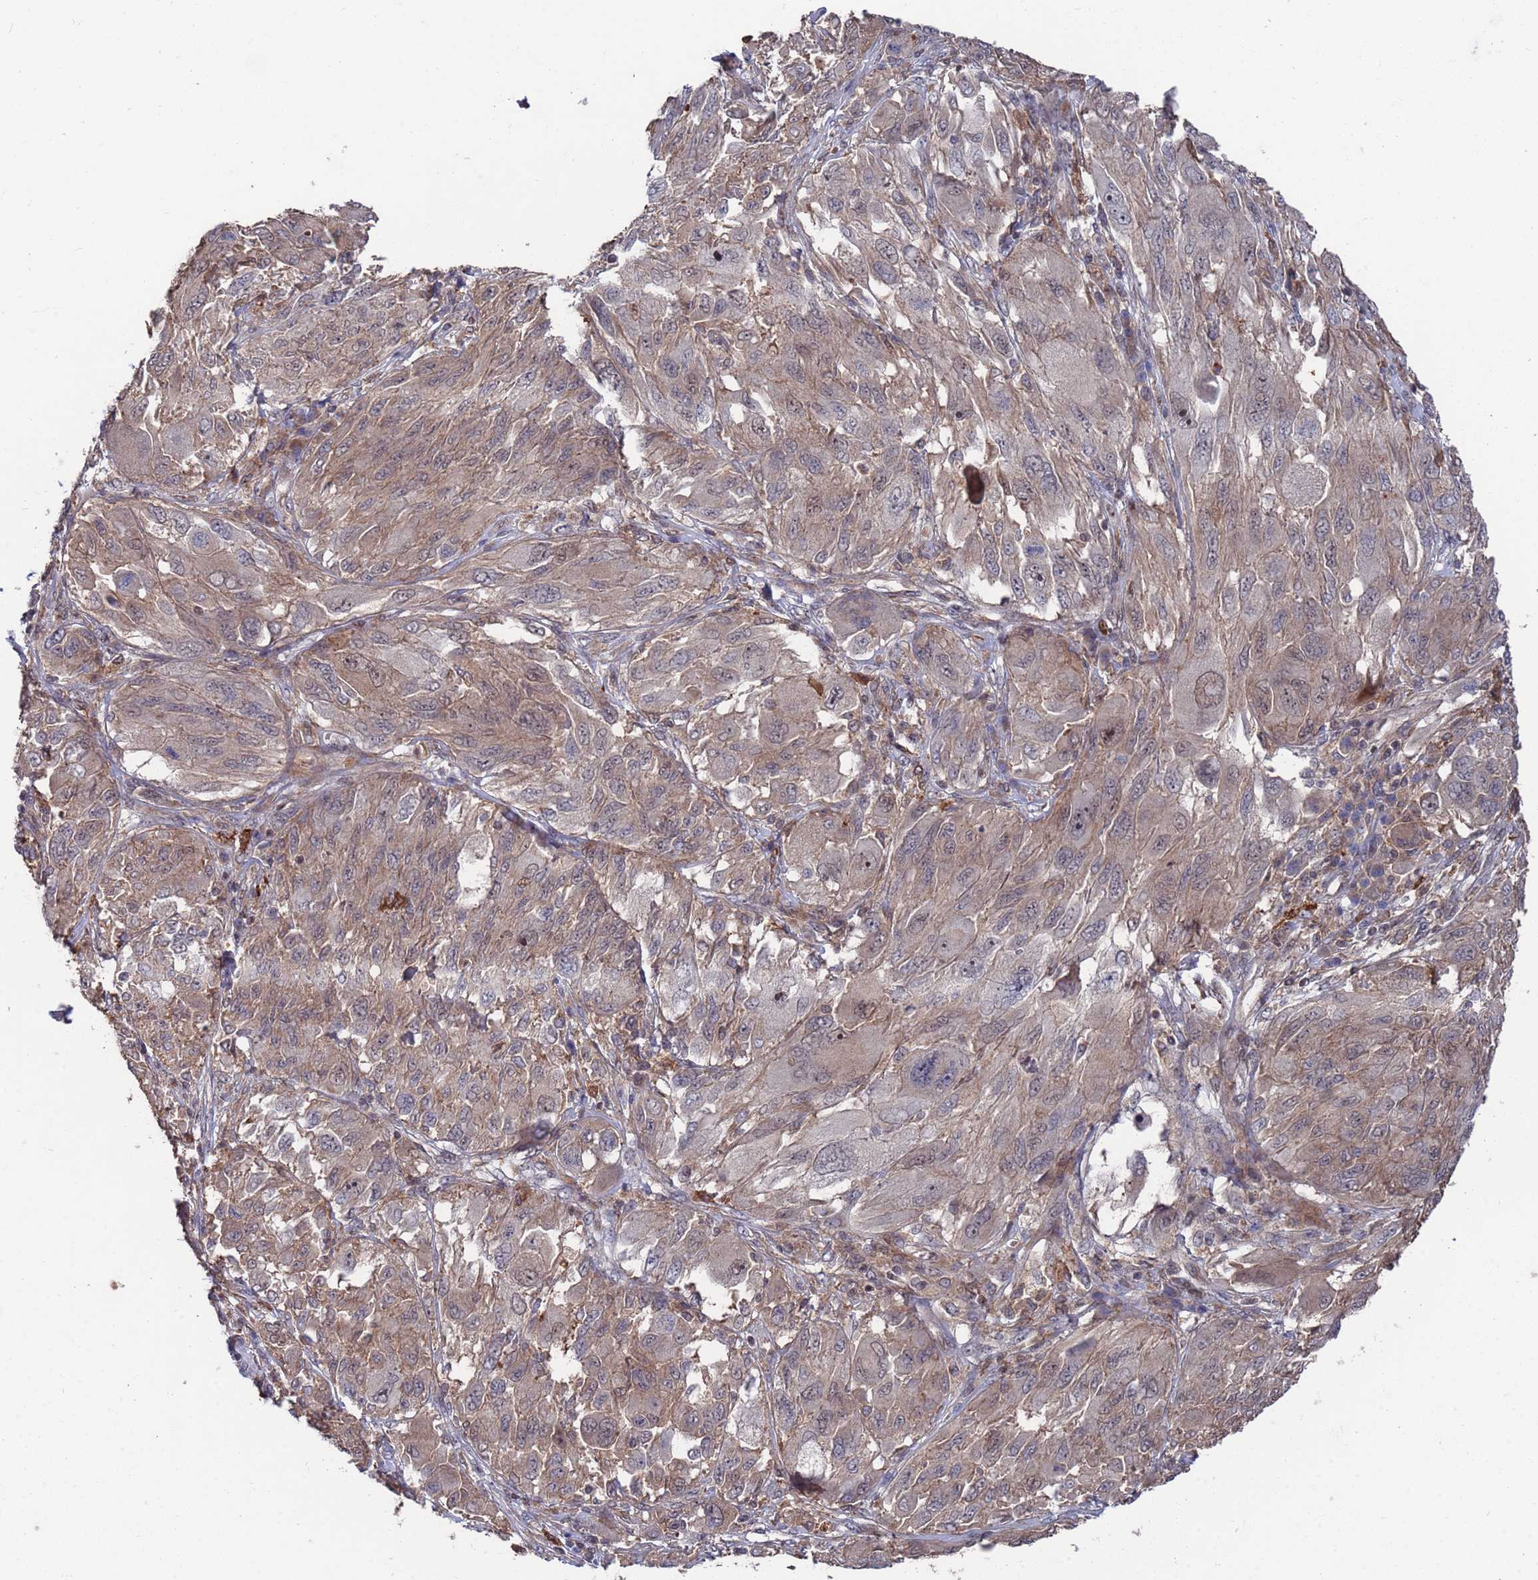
{"staining": {"intensity": "weak", "quantity": "25%-75%", "location": "cytoplasmic/membranous"}, "tissue": "melanoma", "cell_type": "Tumor cells", "image_type": "cancer", "snomed": [{"axis": "morphology", "description": "Malignant melanoma, NOS"}, {"axis": "topography", "description": "Skin"}], "caption": "Weak cytoplasmic/membranous expression is present in approximately 25%-75% of tumor cells in malignant melanoma.", "gene": "TMBIM6", "patient": {"sex": "female", "age": 91}}